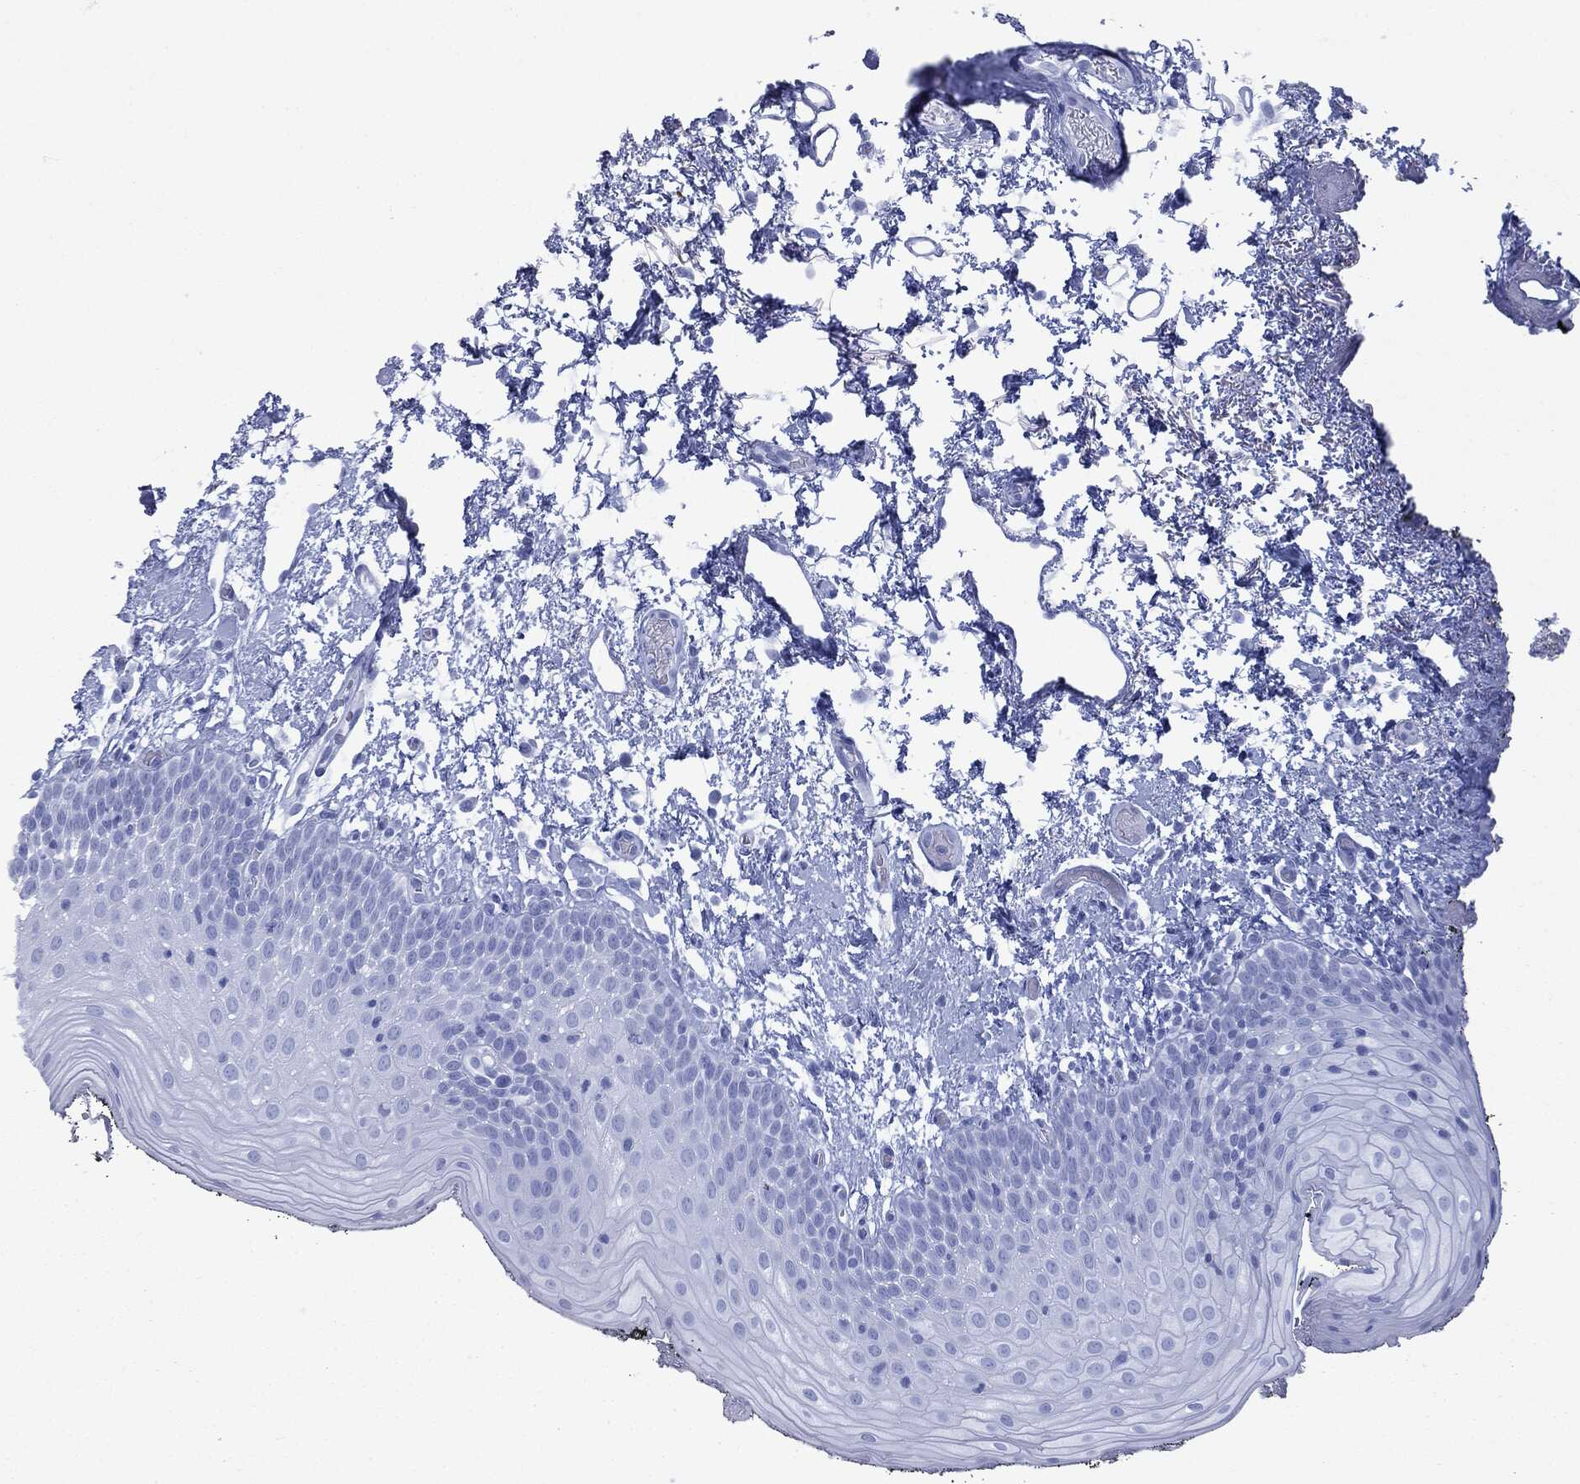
{"staining": {"intensity": "negative", "quantity": "none", "location": "none"}, "tissue": "oral mucosa", "cell_type": "Squamous epithelial cells", "image_type": "normal", "snomed": [{"axis": "morphology", "description": "Normal tissue, NOS"}, {"axis": "morphology", "description": "Squamous cell carcinoma, NOS"}, {"axis": "topography", "description": "Oral tissue"}, {"axis": "topography", "description": "Tounge, NOS"}, {"axis": "topography", "description": "Head-Neck"}], "caption": "Immunohistochemistry image of normal oral mucosa: human oral mucosa stained with DAB (3,3'-diaminobenzidine) shows no significant protein expression in squamous epithelial cells. (Immunohistochemistry, brightfield microscopy, high magnification).", "gene": "ZNHIT6", "patient": {"sex": "female", "age": 80}}